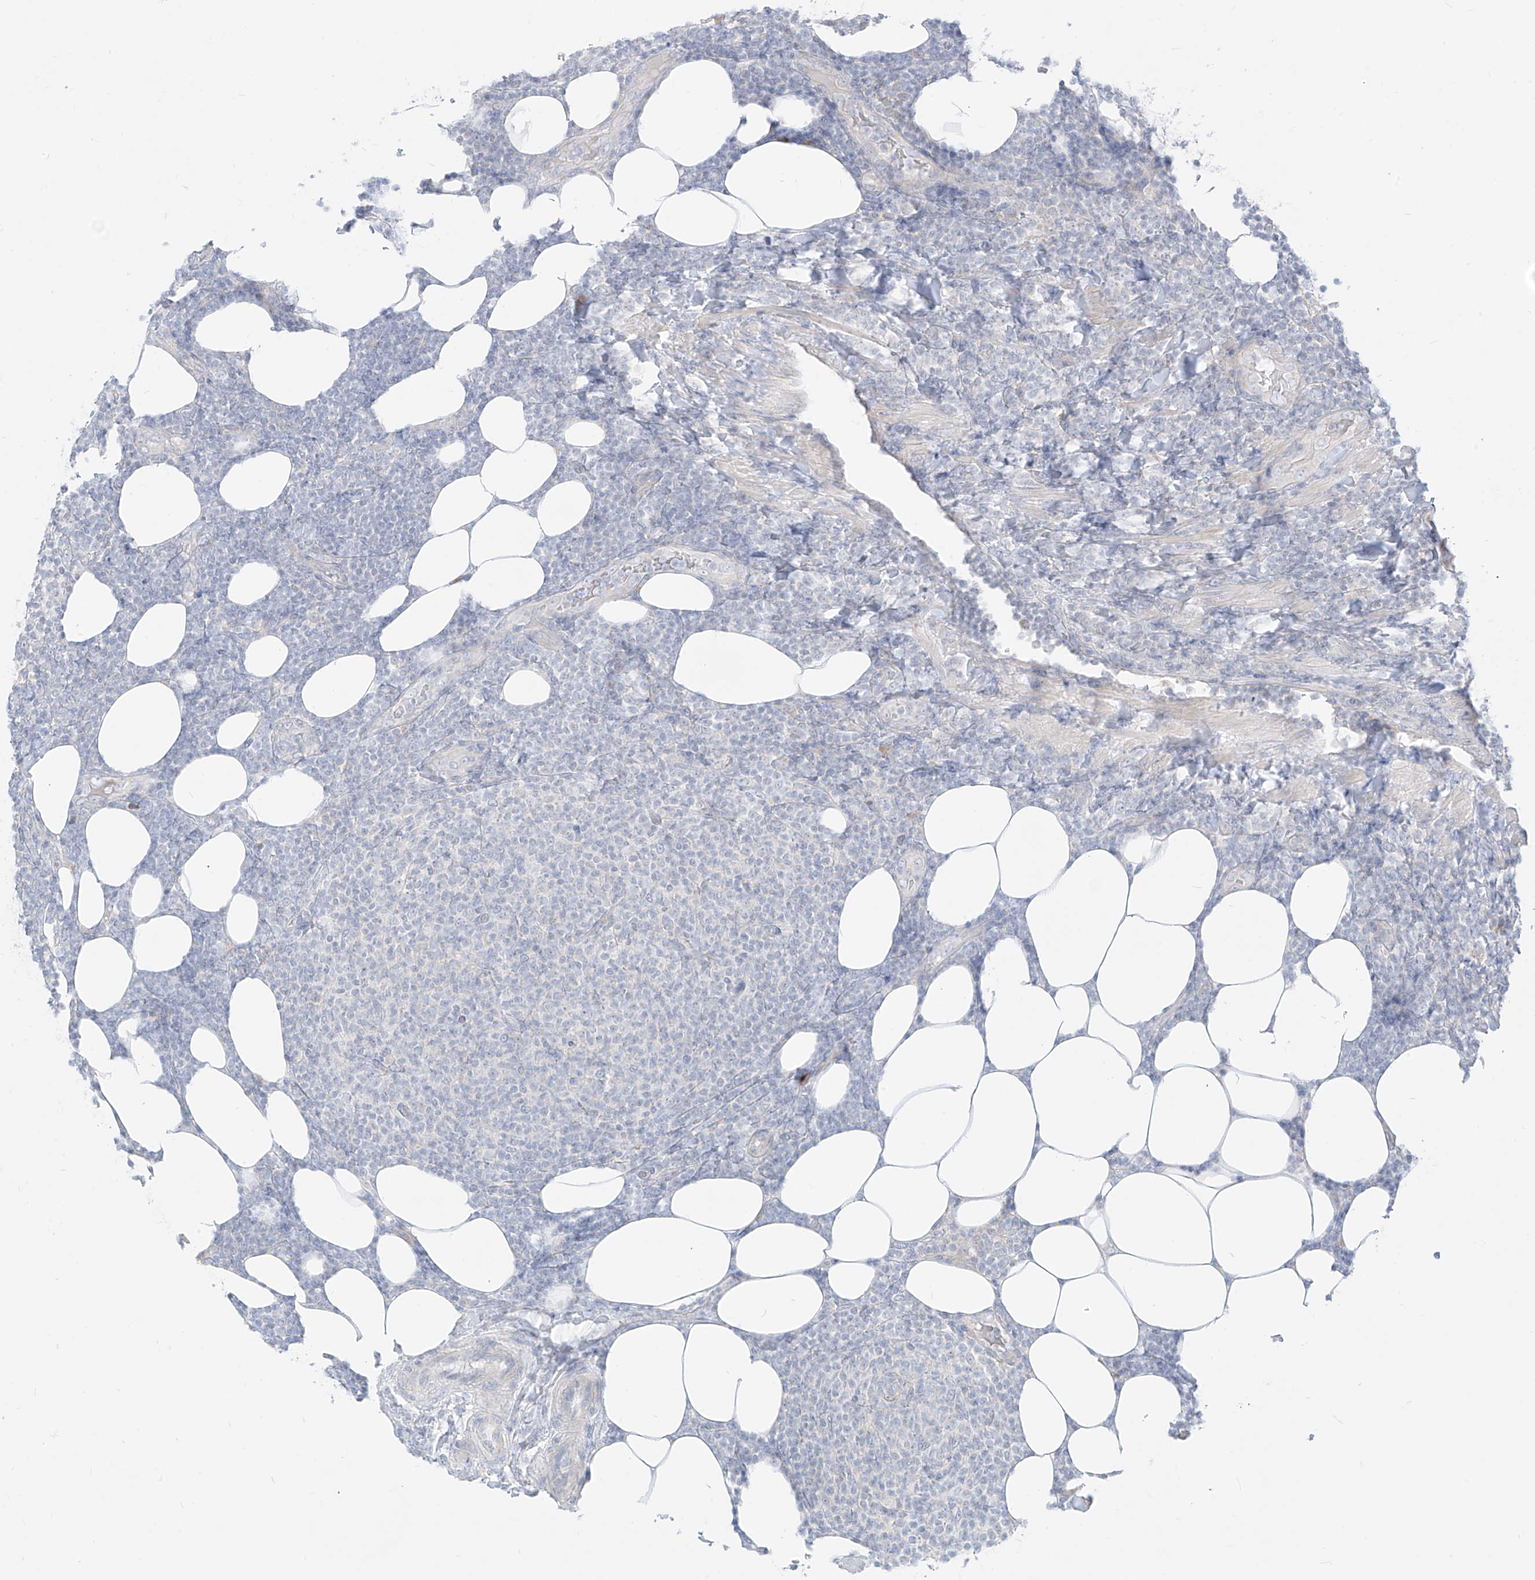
{"staining": {"intensity": "negative", "quantity": "none", "location": "none"}, "tissue": "lymphoma", "cell_type": "Tumor cells", "image_type": "cancer", "snomed": [{"axis": "morphology", "description": "Malignant lymphoma, non-Hodgkin's type, Low grade"}, {"axis": "topography", "description": "Lymph node"}], "caption": "An image of human lymphoma is negative for staining in tumor cells.", "gene": "SYTL3", "patient": {"sex": "male", "age": 66}}